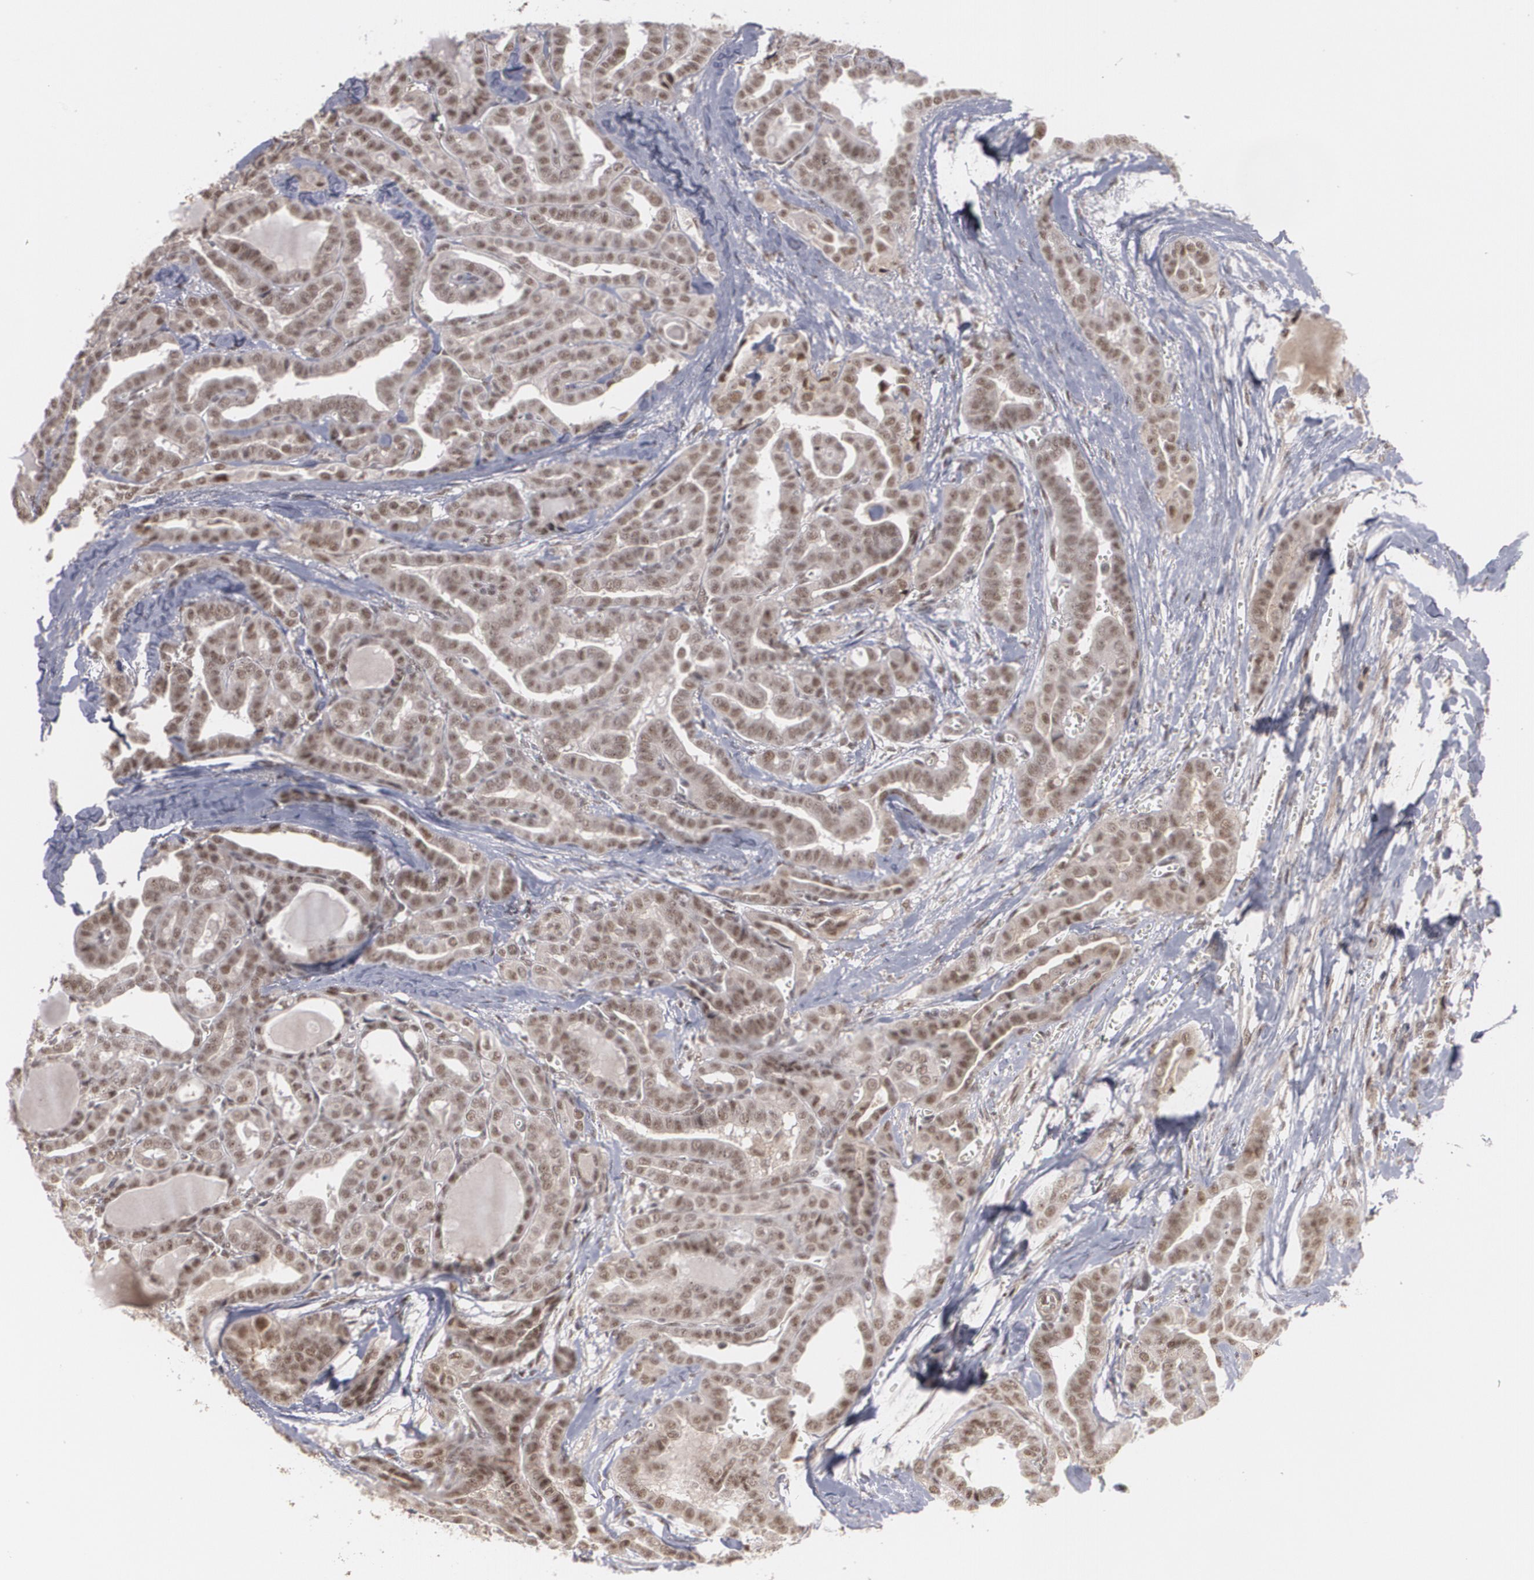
{"staining": {"intensity": "weak", "quantity": ">75%", "location": "nuclear"}, "tissue": "thyroid cancer", "cell_type": "Tumor cells", "image_type": "cancer", "snomed": [{"axis": "morphology", "description": "Carcinoma, NOS"}, {"axis": "topography", "description": "Thyroid gland"}], "caption": "Weak nuclear expression is identified in approximately >75% of tumor cells in carcinoma (thyroid).", "gene": "ZNF234", "patient": {"sex": "female", "age": 91}}